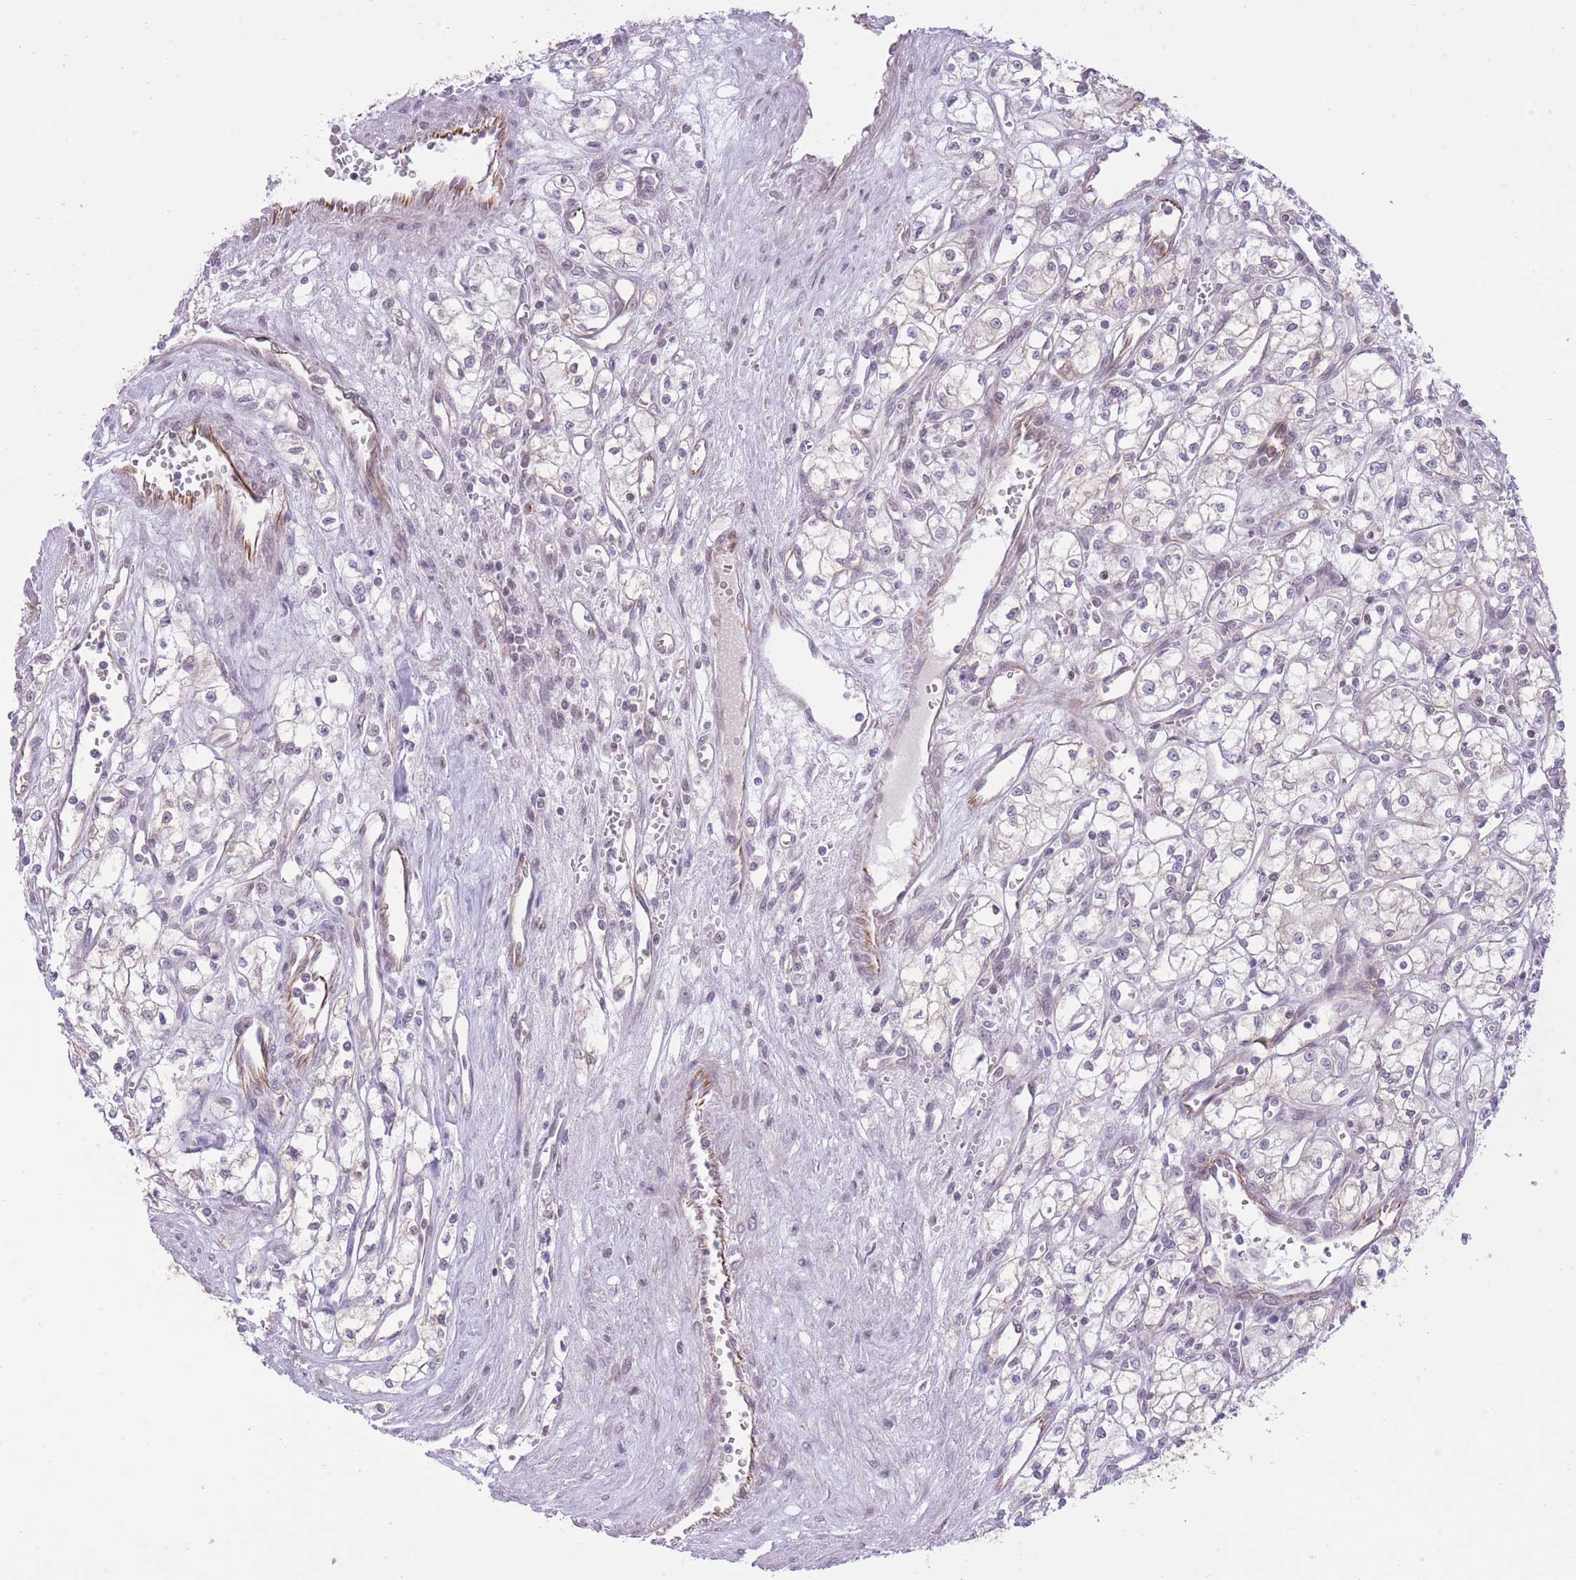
{"staining": {"intensity": "negative", "quantity": "none", "location": "none"}, "tissue": "renal cancer", "cell_type": "Tumor cells", "image_type": "cancer", "snomed": [{"axis": "morphology", "description": "Adenocarcinoma, NOS"}, {"axis": "topography", "description": "Kidney"}], "caption": "A high-resolution photomicrograph shows immunohistochemistry staining of renal adenocarcinoma, which displays no significant positivity in tumor cells. The staining is performed using DAB (3,3'-diaminobenzidine) brown chromogen with nuclei counter-stained in using hematoxylin.", "gene": "ELL", "patient": {"sex": "male", "age": 59}}